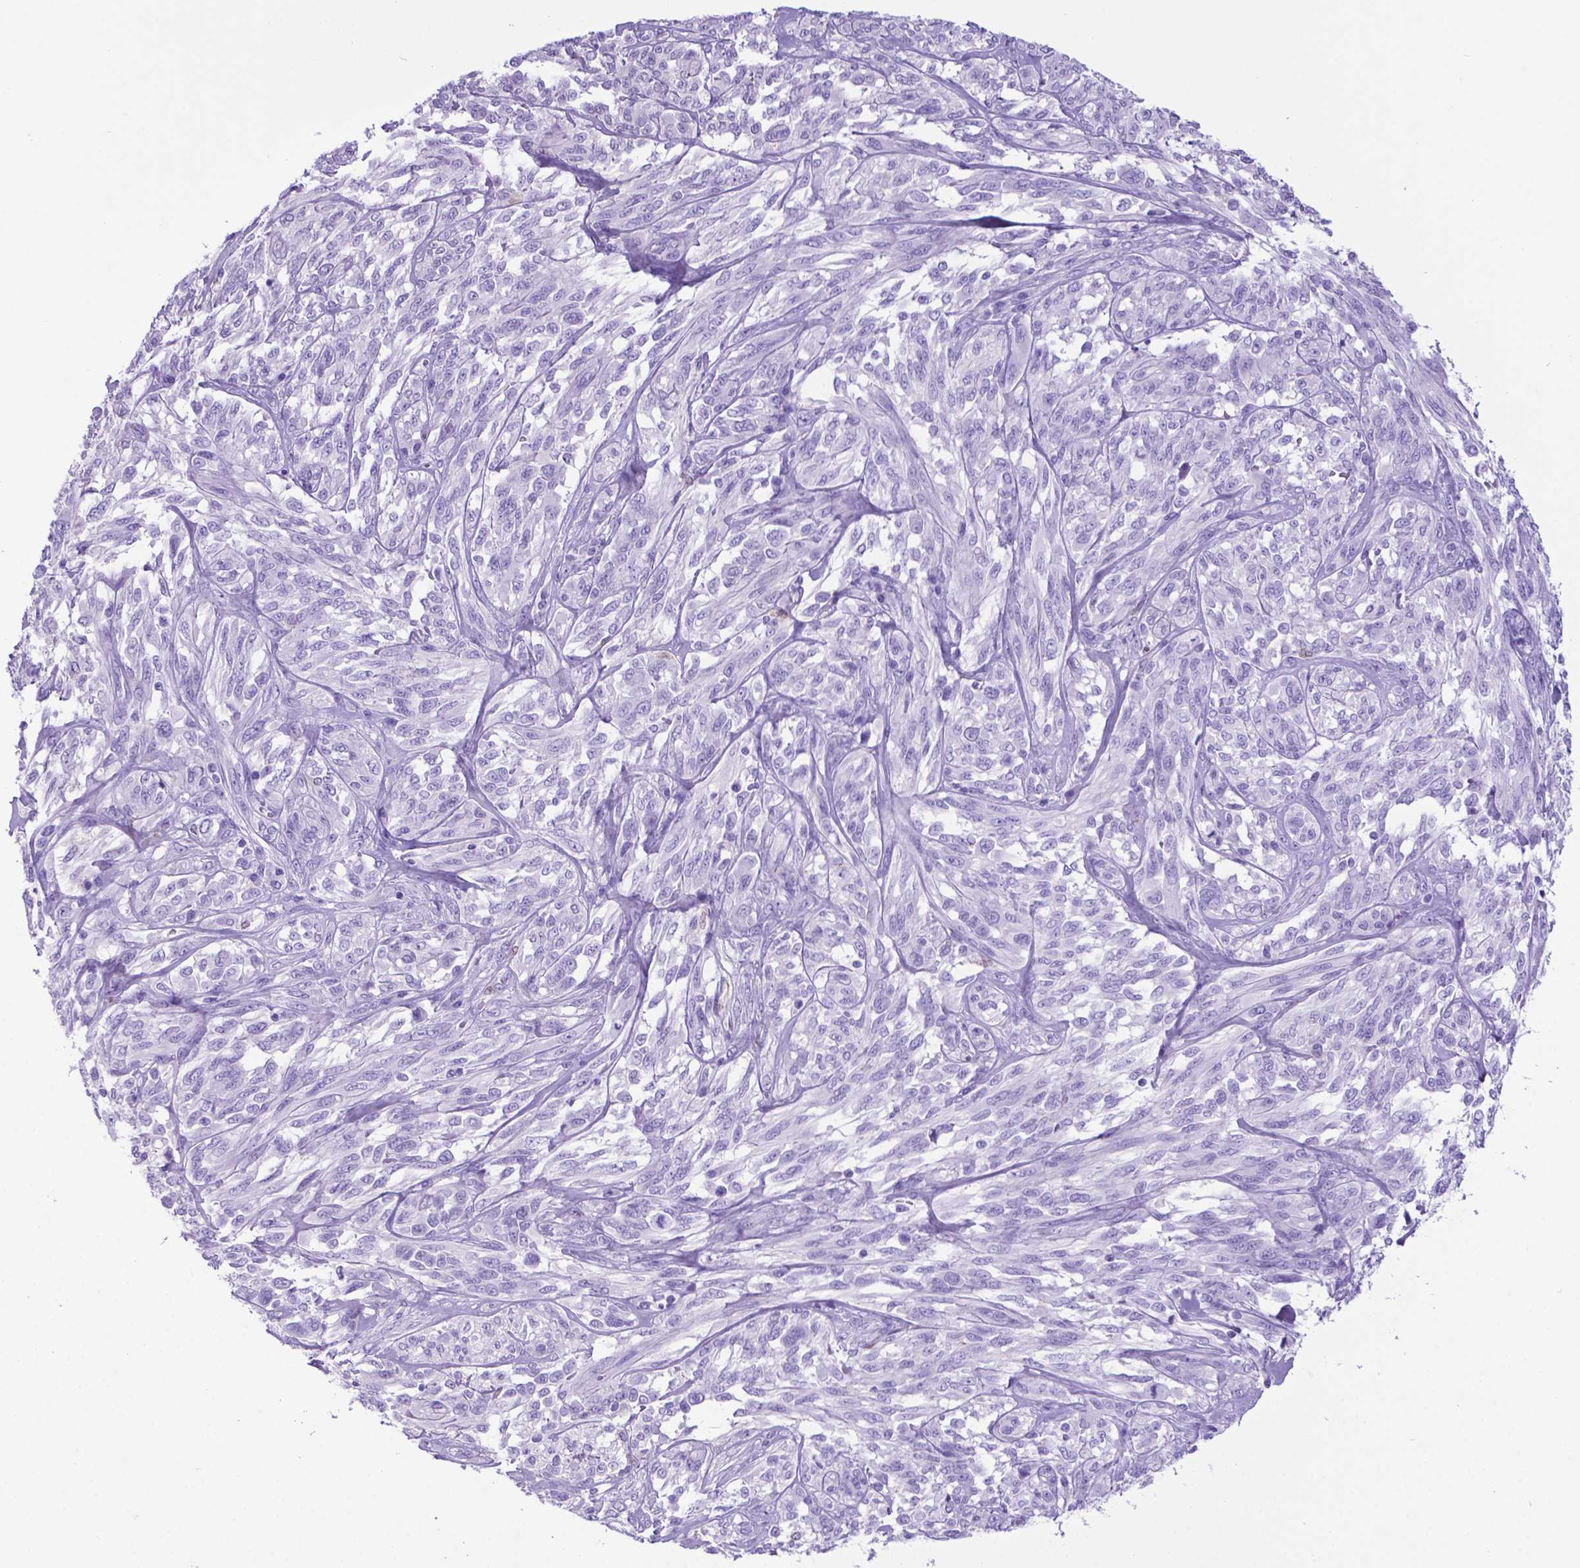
{"staining": {"intensity": "negative", "quantity": "none", "location": "none"}, "tissue": "melanoma", "cell_type": "Tumor cells", "image_type": "cancer", "snomed": [{"axis": "morphology", "description": "Malignant melanoma, NOS"}, {"axis": "topography", "description": "Skin"}], "caption": "Tumor cells are negative for protein expression in human melanoma.", "gene": "LZTR1", "patient": {"sex": "female", "age": 91}}